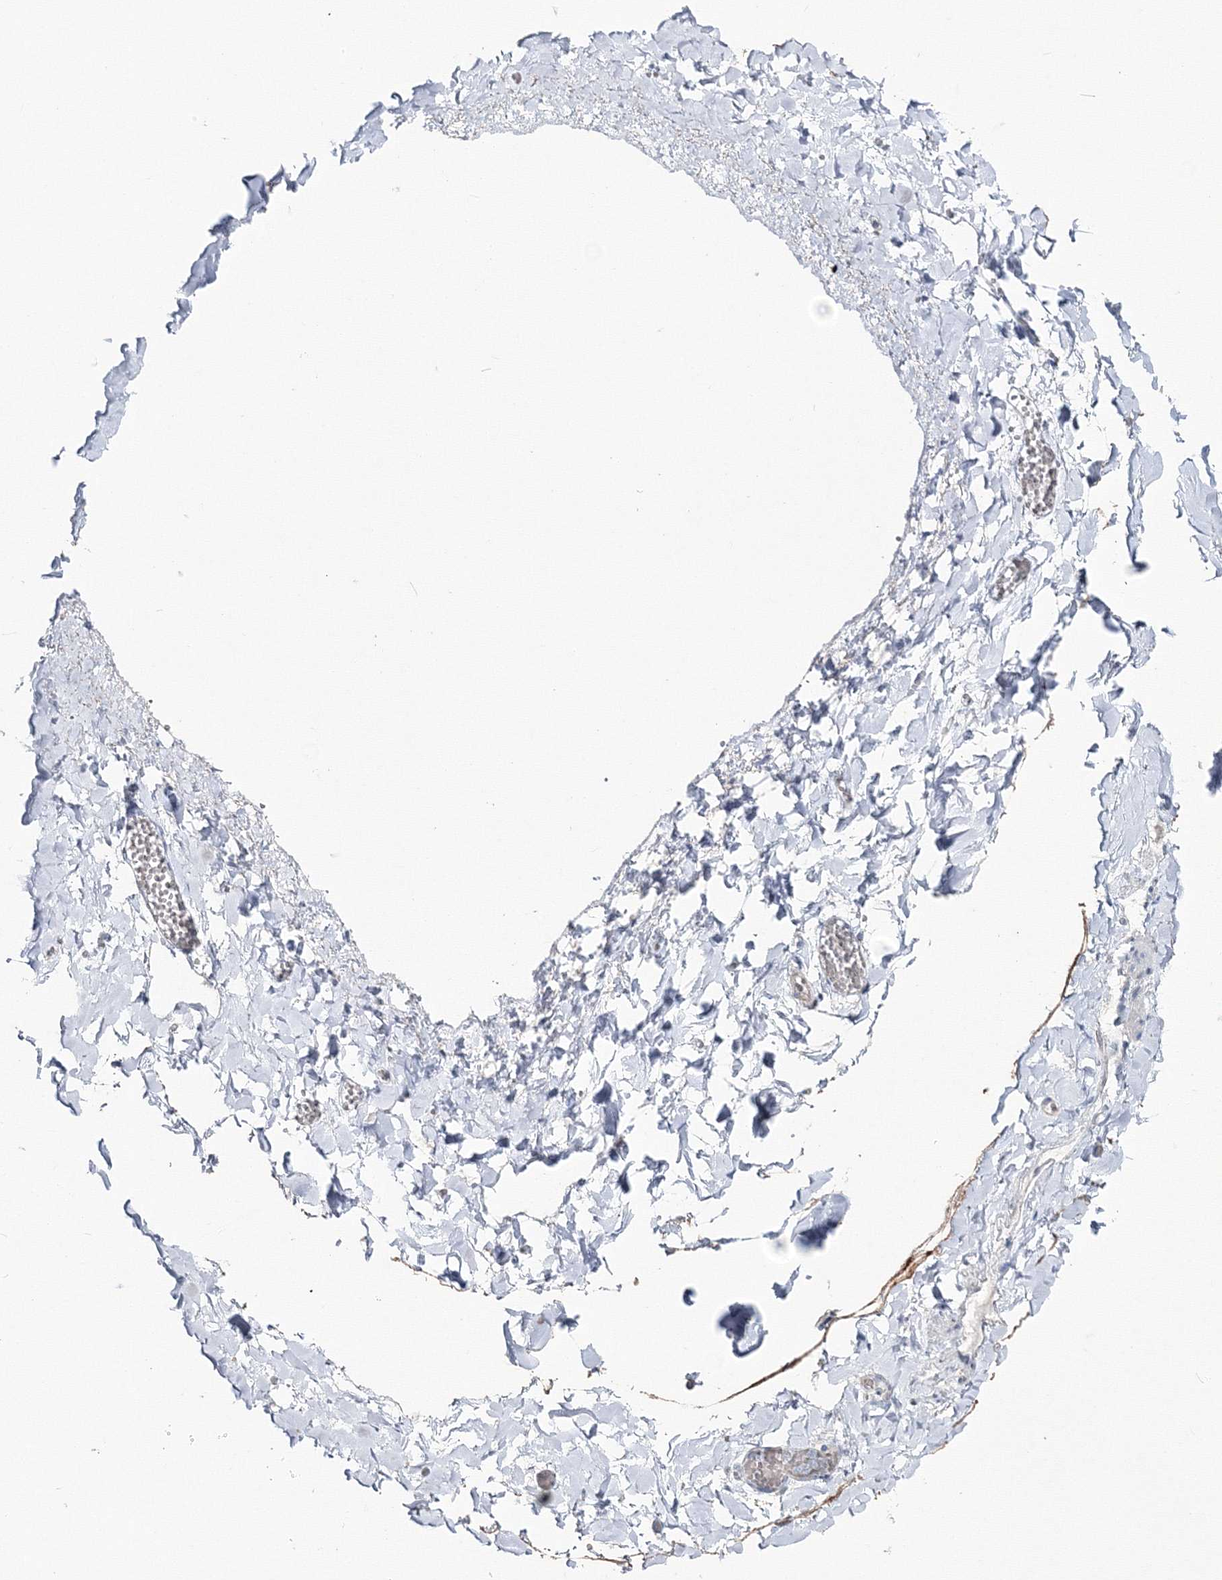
{"staining": {"intensity": "moderate", "quantity": ">75%", "location": "cytoplasmic/membranous"}, "tissue": "soft tissue", "cell_type": "Chondrocytes", "image_type": "normal", "snomed": [{"axis": "morphology", "description": "Normal tissue, NOS"}, {"axis": "topography", "description": "Gallbladder"}, {"axis": "topography", "description": "Peripheral nerve tissue"}], "caption": "Soft tissue stained with DAB immunohistochemistry shows medium levels of moderate cytoplasmic/membranous expression in approximately >75% of chondrocytes. (Stains: DAB in brown, nuclei in blue, Microscopy: brightfield microscopy at high magnification).", "gene": "GGA2", "patient": {"sex": "male", "age": 38}}